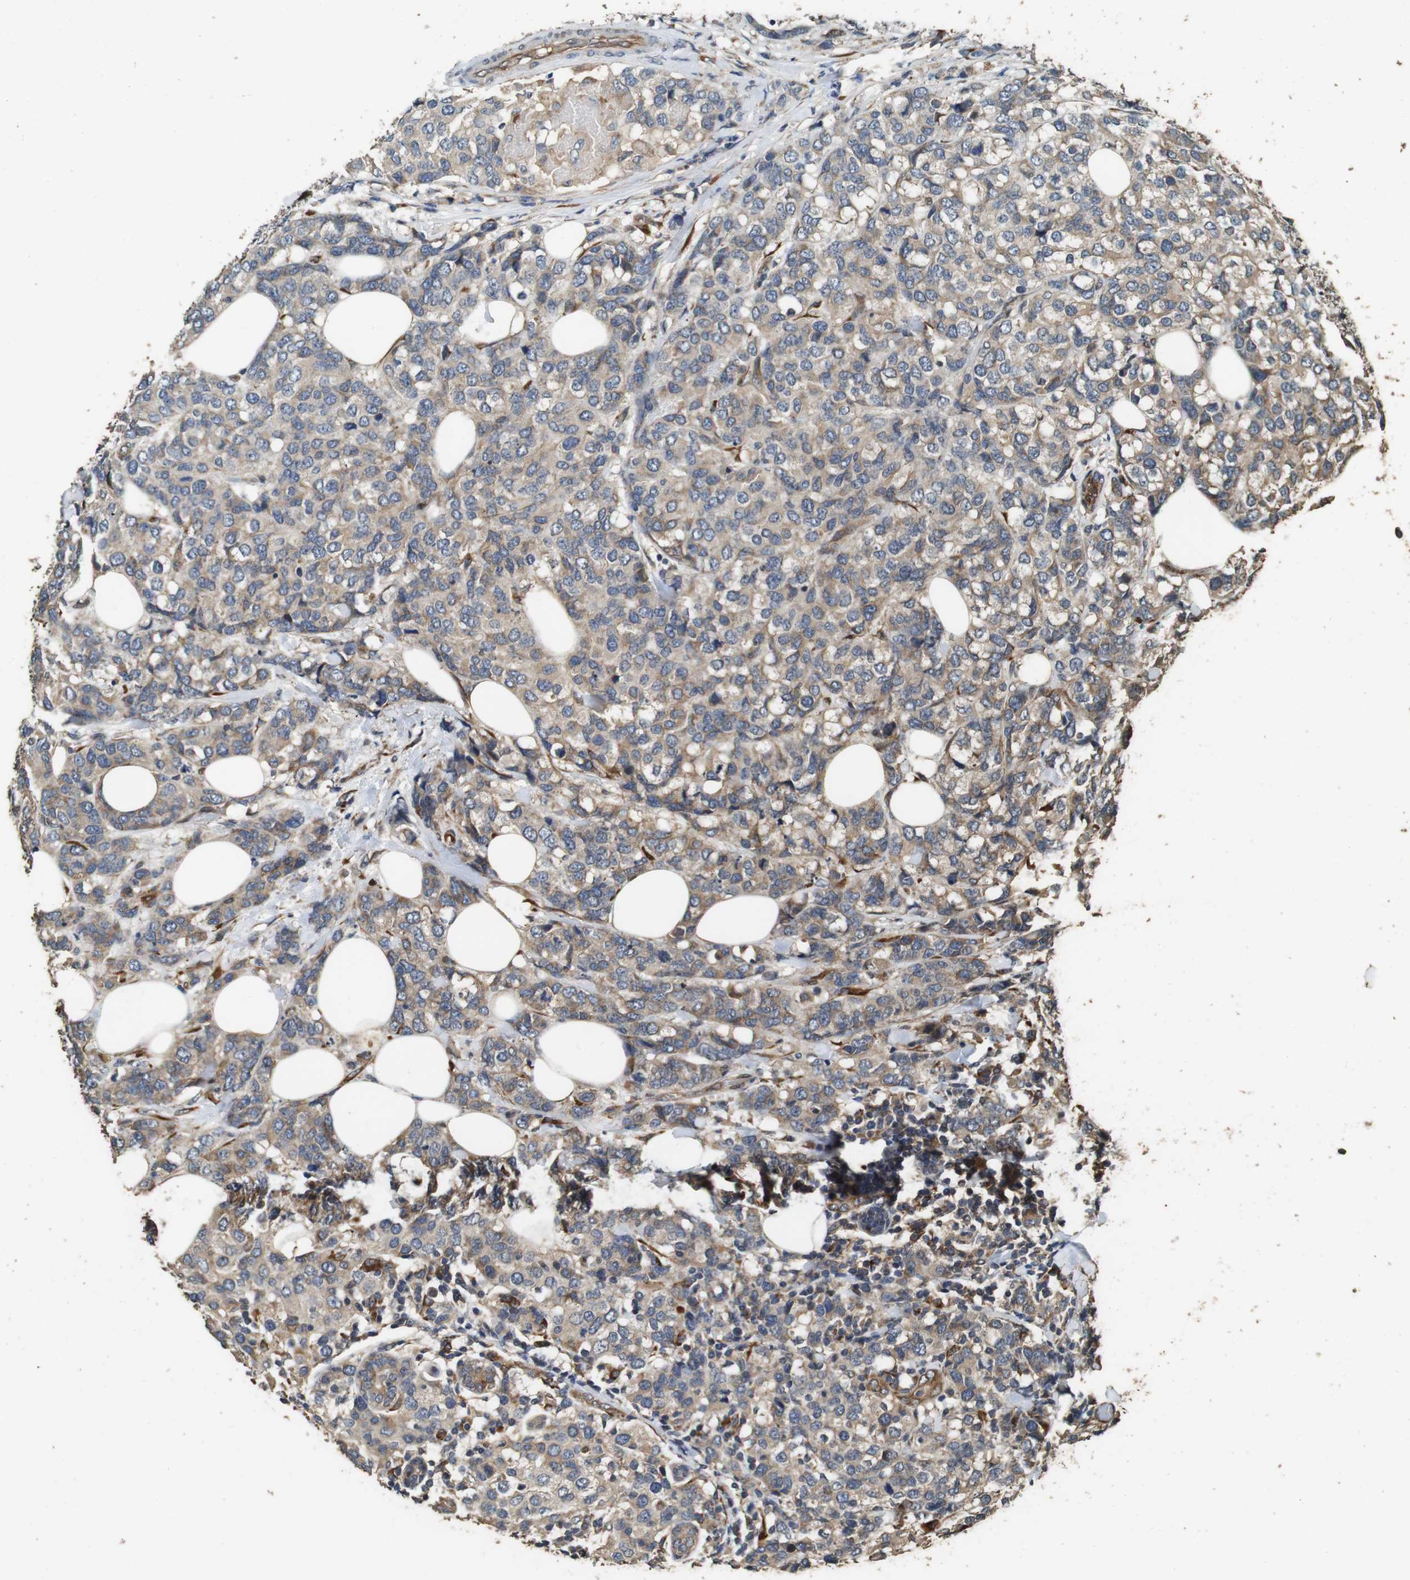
{"staining": {"intensity": "weak", "quantity": "25%-75%", "location": "cytoplasmic/membranous"}, "tissue": "breast cancer", "cell_type": "Tumor cells", "image_type": "cancer", "snomed": [{"axis": "morphology", "description": "Lobular carcinoma"}, {"axis": "topography", "description": "Breast"}], "caption": "This is an image of immunohistochemistry (IHC) staining of lobular carcinoma (breast), which shows weak expression in the cytoplasmic/membranous of tumor cells.", "gene": "CNPY4", "patient": {"sex": "female", "age": 59}}